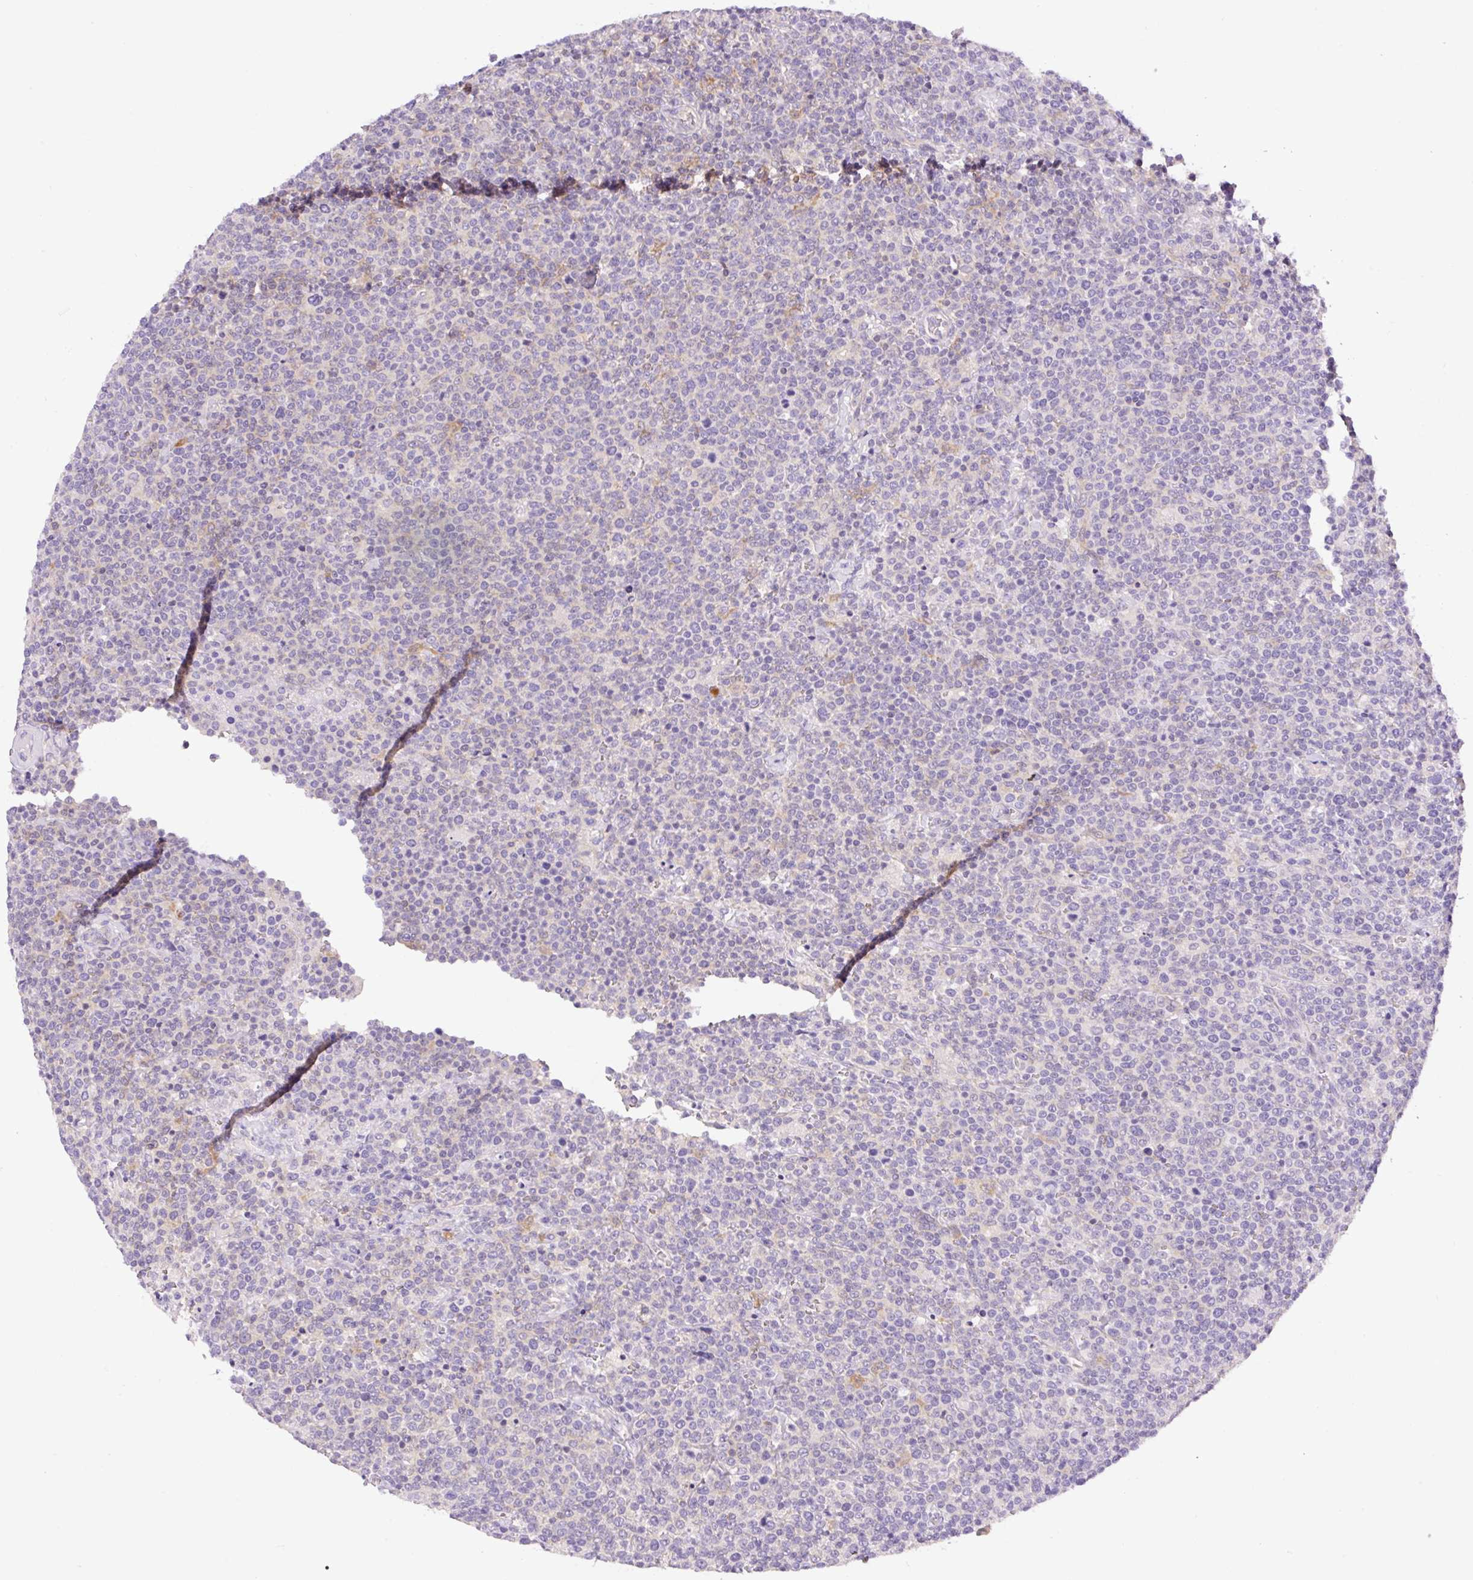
{"staining": {"intensity": "negative", "quantity": "none", "location": "none"}, "tissue": "lymphoma", "cell_type": "Tumor cells", "image_type": "cancer", "snomed": [{"axis": "morphology", "description": "Malignant lymphoma, non-Hodgkin's type, High grade"}, {"axis": "topography", "description": "Lymph node"}], "caption": "Human high-grade malignant lymphoma, non-Hodgkin's type stained for a protein using IHC reveals no staining in tumor cells.", "gene": "CAMK2B", "patient": {"sex": "male", "age": 61}}